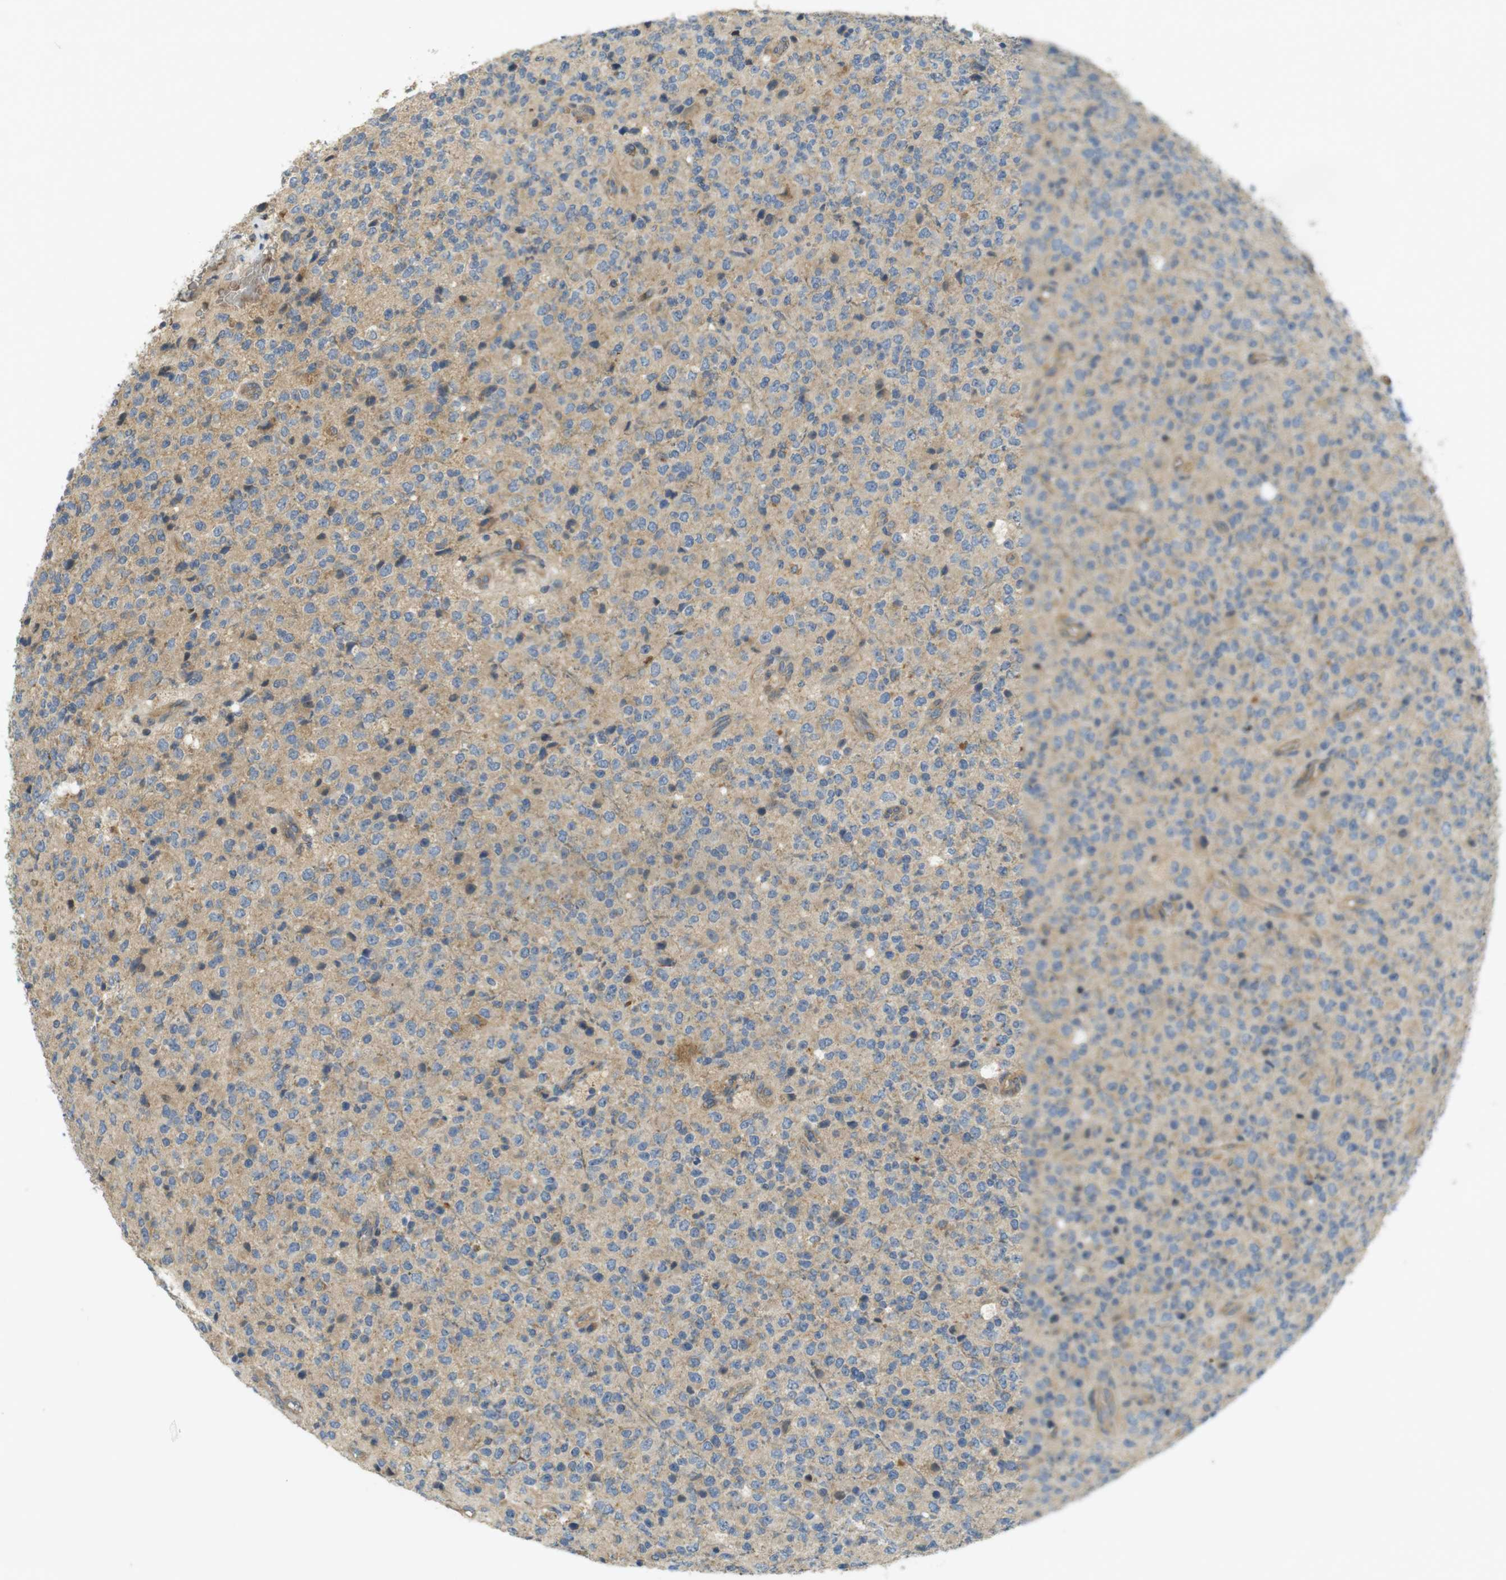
{"staining": {"intensity": "weak", "quantity": "<25%", "location": "cytoplasmic/membranous"}, "tissue": "glioma", "cell_type": "Tumor cells", "image_type": "cancer", "snomed": [{"axis": "morphology", "description": "Glioma, malignant, High grade"}, {"axis": "topography", "description": "pancreas cauda"}], "caption": "Immunohistochemistry of glioma reveals no expression in tumor cells.", "gene": "CLTC", "patient": {"sex": "male", "age": 60}}